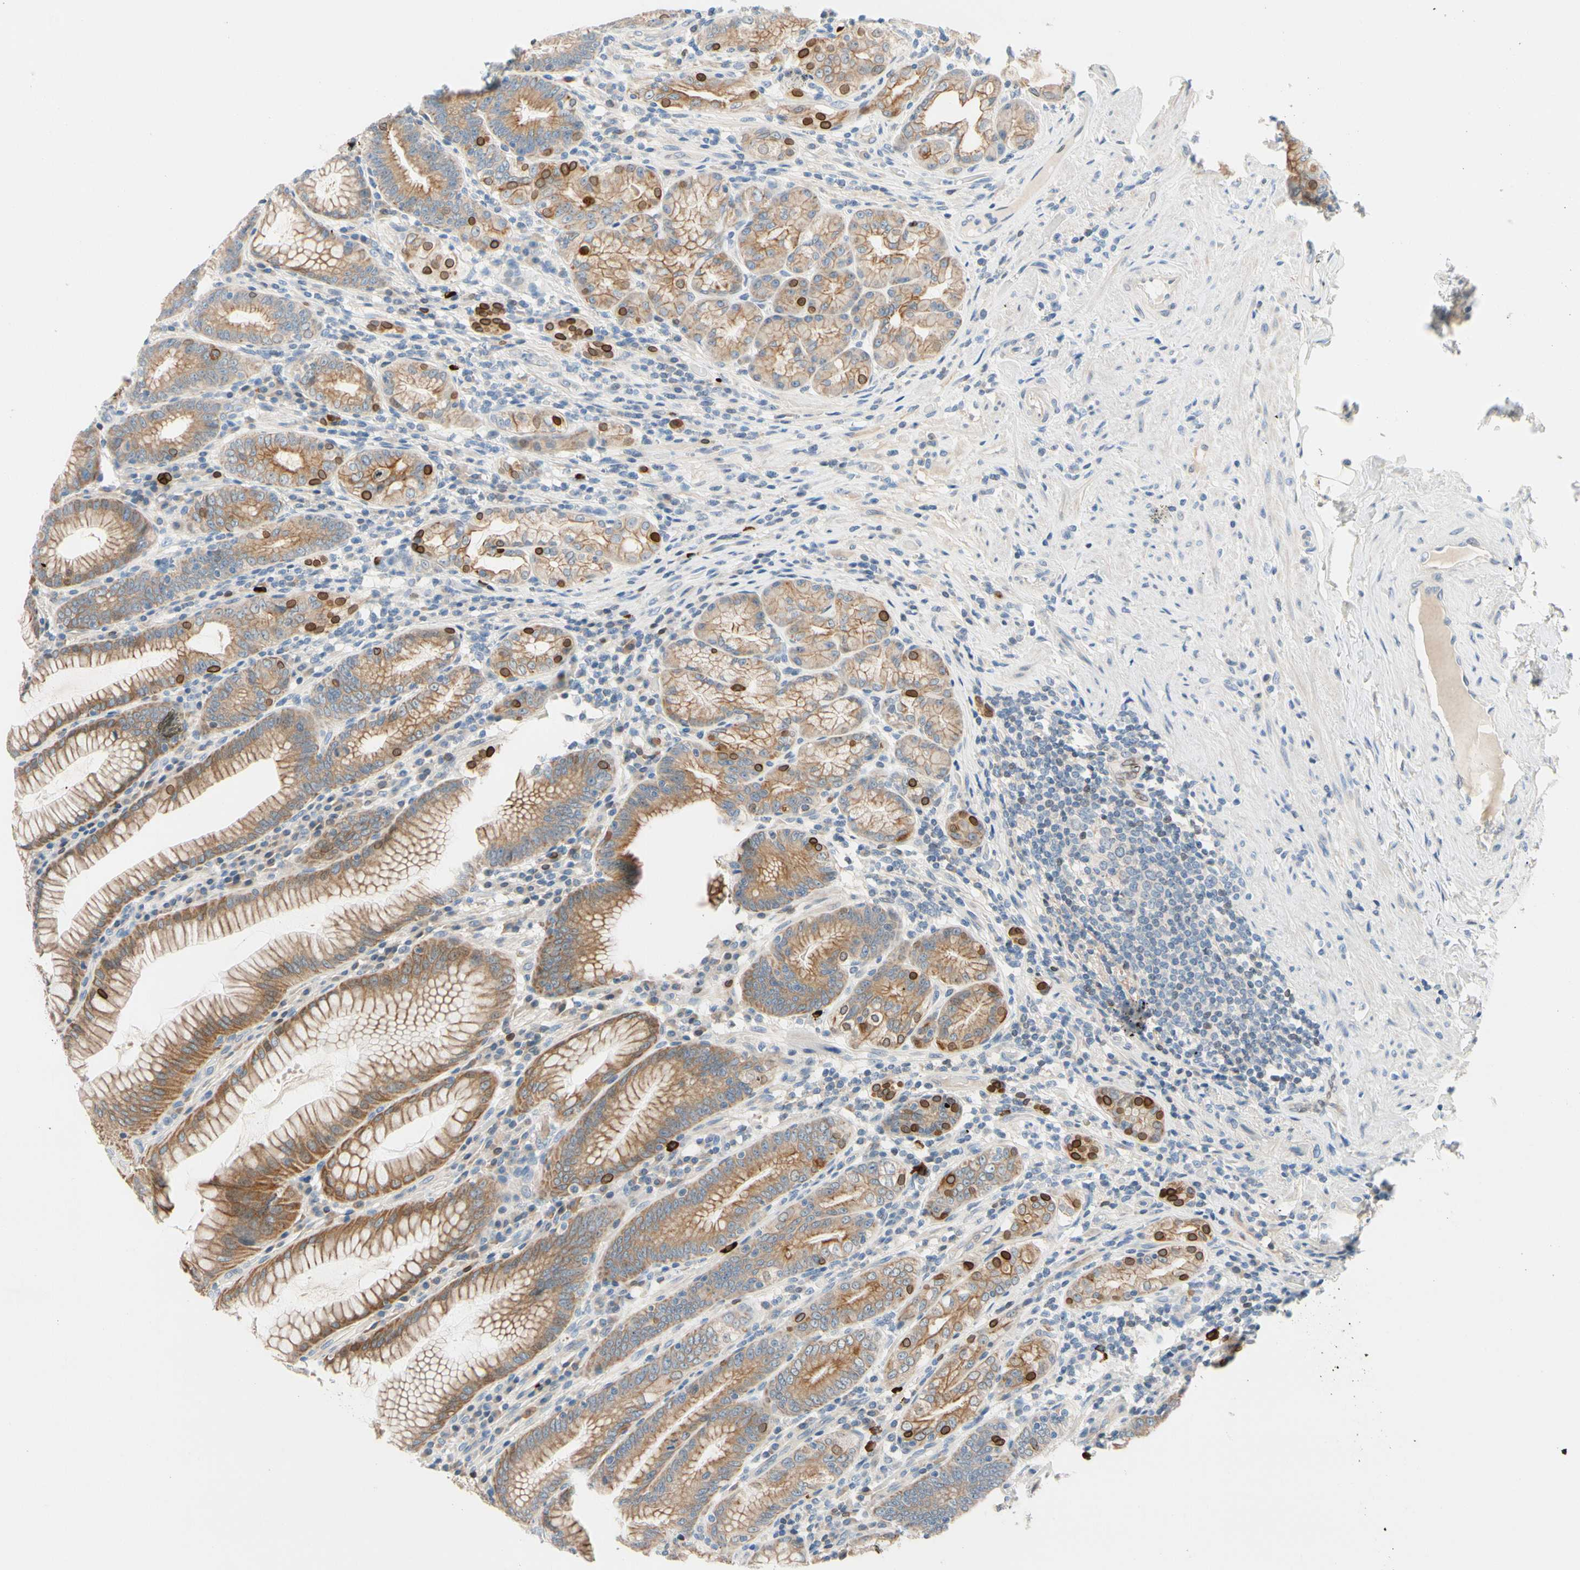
{"staining": {"intensity": "moderate", "quantity": "25%-75%", "location": "cytoplasmic/membranous,nuclear"}, "tissue": "stomach", "cell_type": "Glandular cells", "image_type": "normal", "snomed": [{"axis": "morphology", "description": "Normal tissue, NOS"}, {"axis": "topography", "description": "Stomach, lower"}], "caption": "Human stomach stained with a protein marker shows moderate staining in glandular cells.", "gene": "ZNF132", "patient": {"sex": "female", "age": 76}}